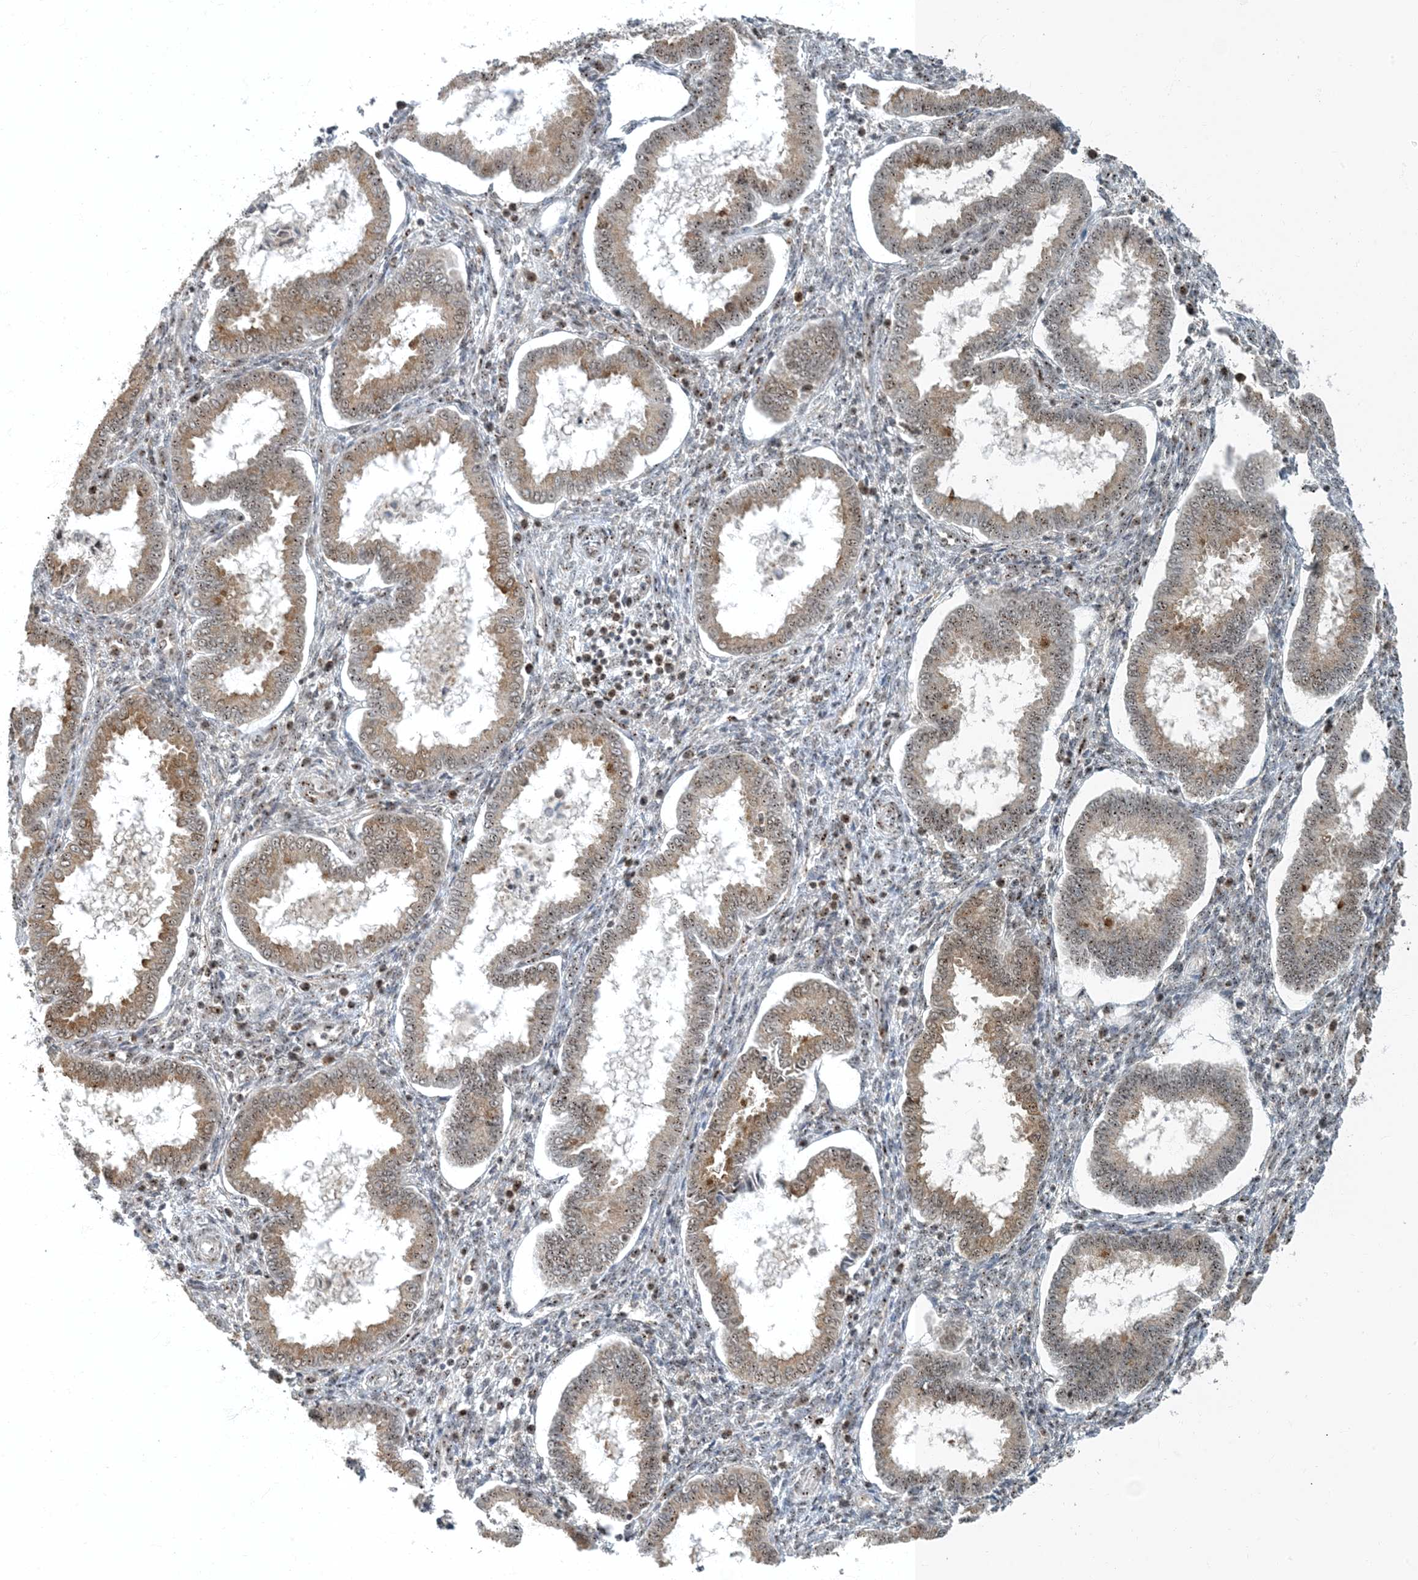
{"staining": {"intensity": "weak", "quantity": "<25%", "location": "nuclear"}, "tissue": "endometrium", "cell_type": "Cells in endometrial stroma", "image_type": "normal", "snomed": [{"axis": "morphology", "description": "Normal tissue, NOS"}, {"axis": "topography", "description": "Endometrium"}], "caption": "IHC of unremarkable endometrium shows no staining in cells in endometrial stroma. (DAB (3,3'-diaminobenzidine) IHC visualized using brightfield microscopy, high magnification).", "gene": "MBD1", "patient": {"sex": "female", "age": 24}}